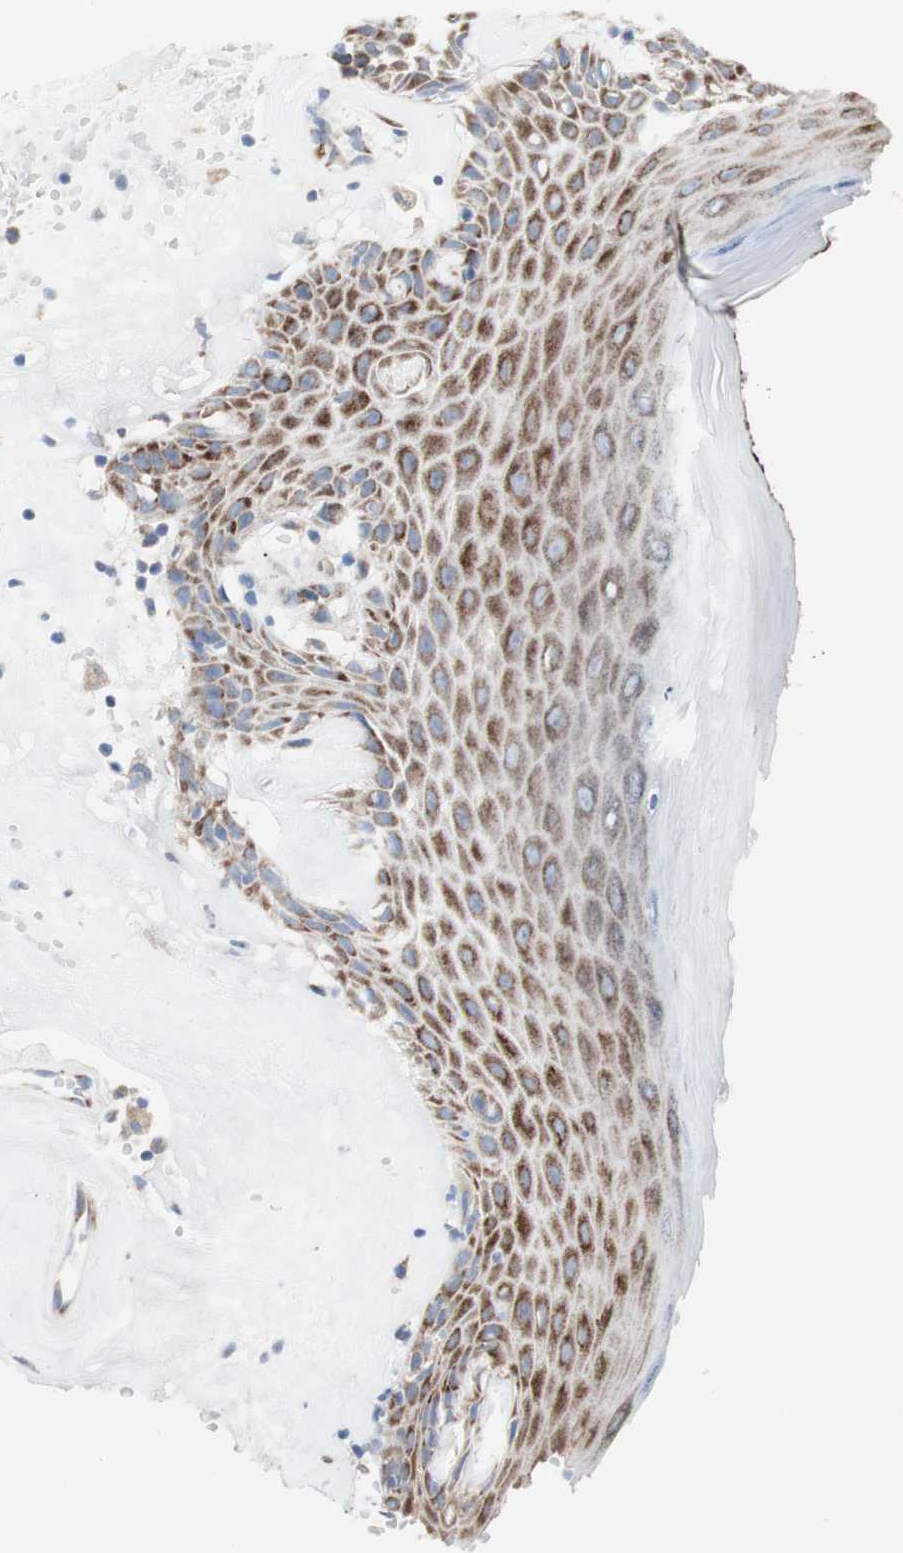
{"staining": {"intensity": "strong", "quantity": "25%-75%", "location": "cytoplasmic/membranous"}, "tissue": "skin", "cell_type": "Epidermal cells", "image_type": "normal", "snomed": [{"axis": "morphology", "description": "Normal tissue, NOS"}, {"axis": "morphology", "description": "Inflammation, NOS"}, {"axis": "topography", "description": "Vulva"}], "caption": "A brown stain shows strong cytoplasmic/membranous positivity of a protein in epidermal cells of normal skin.", "gene": "AGPAT5", "patient": {"sex": "female", "age": 84}}